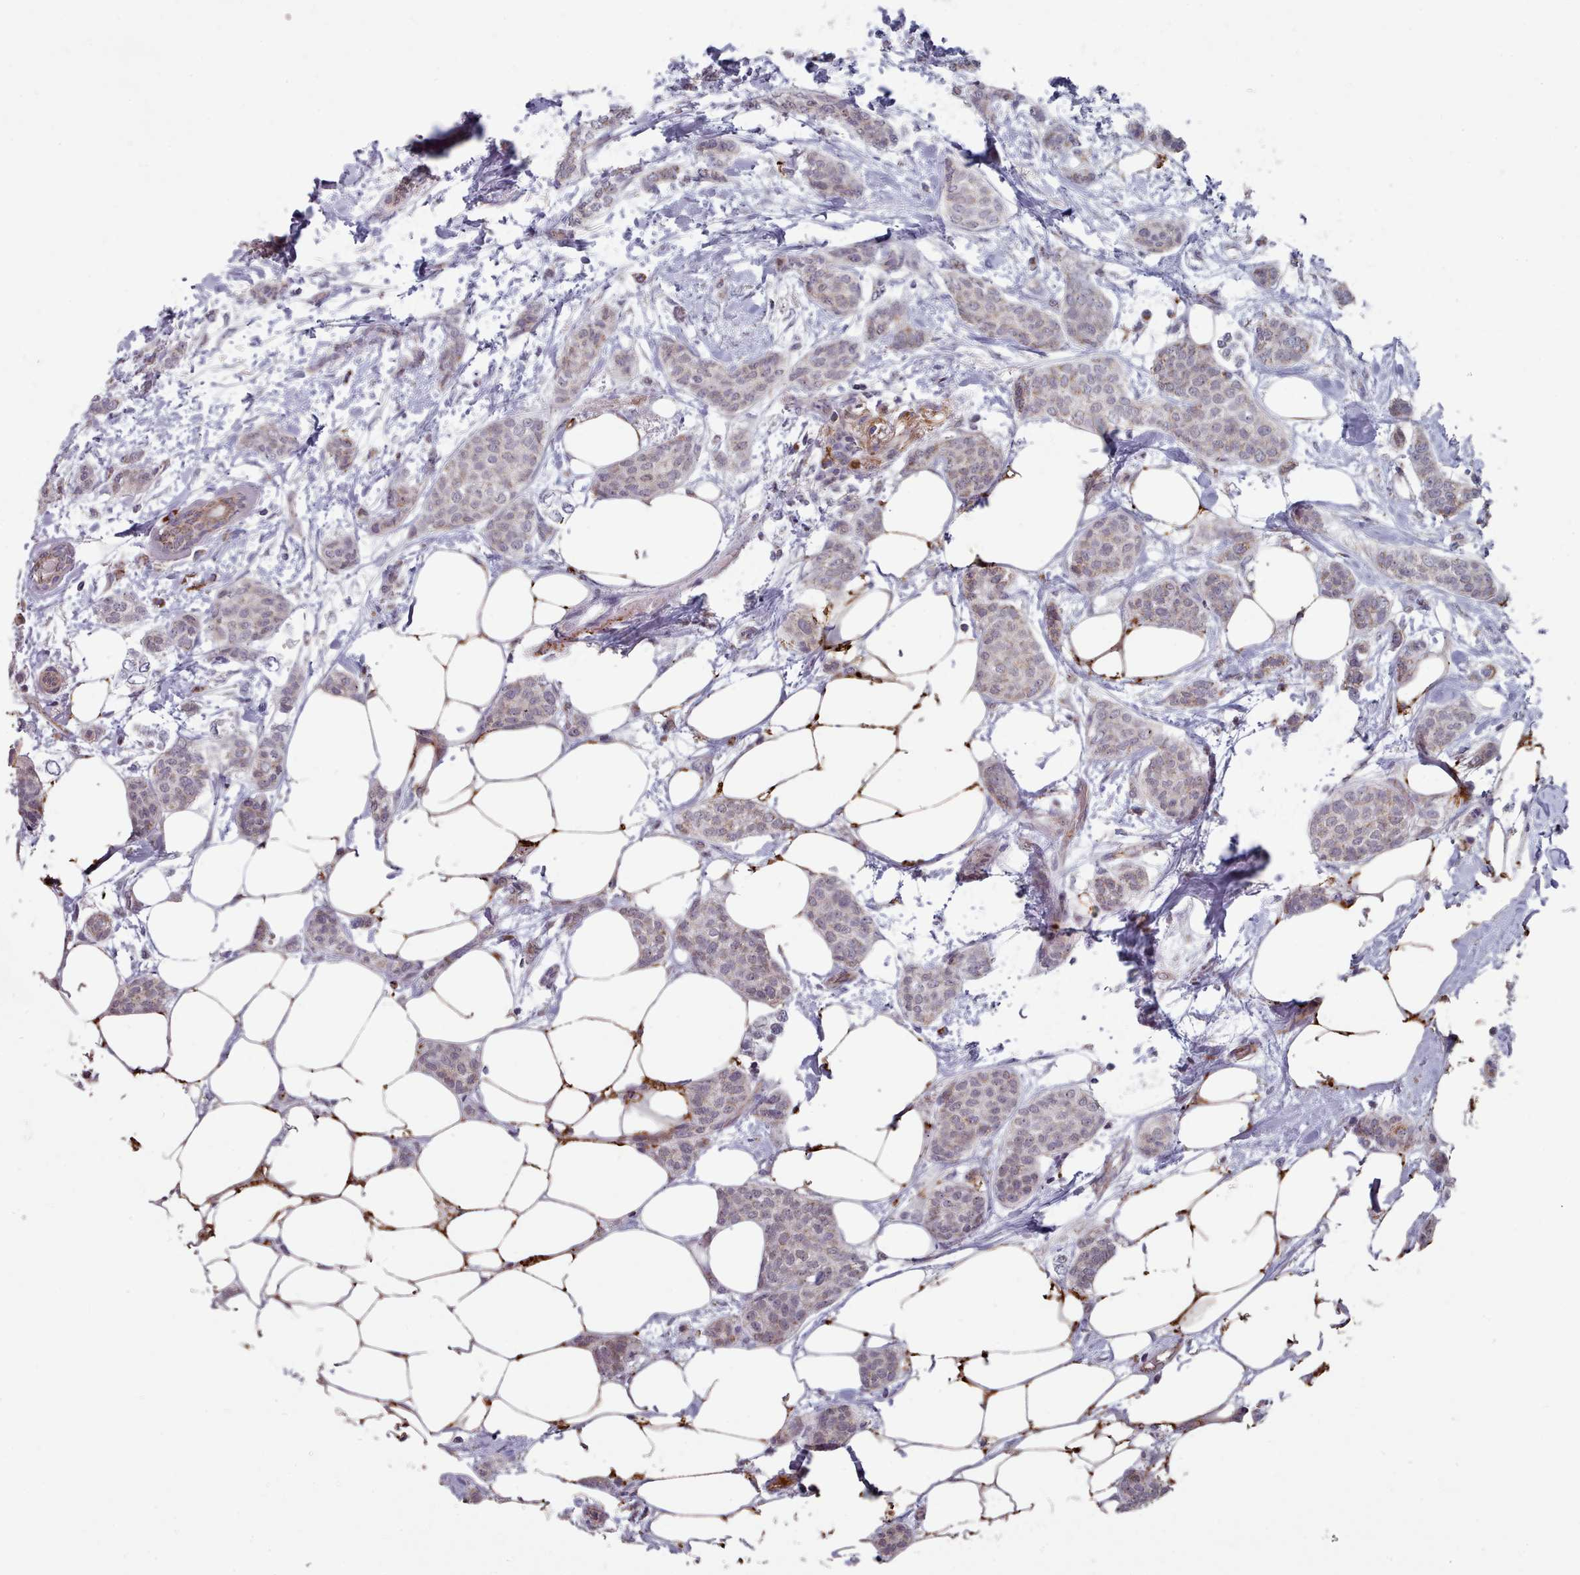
{"staining": {"intensity": "weak", "quantity": "25%-75%", "location": "cytoplasmic/membranous"}, "tissue": "breast cancer", "cell_type": "Tumor cells", "image_type": "cancer", "snomed": [{"axis": "morphology", "description": "Duct carcinoma"}, {"axis": "topography", "description": "Breast"}], "caption": "Protein staining of invasive ductal carcinoma (breast) tissue demonstrates weak cytoplasmic/membranous positivity in approximately 25%-75% of tumor cells.", "gene": "TRARG1", "patient": {"sex": "female", "age": 72}}